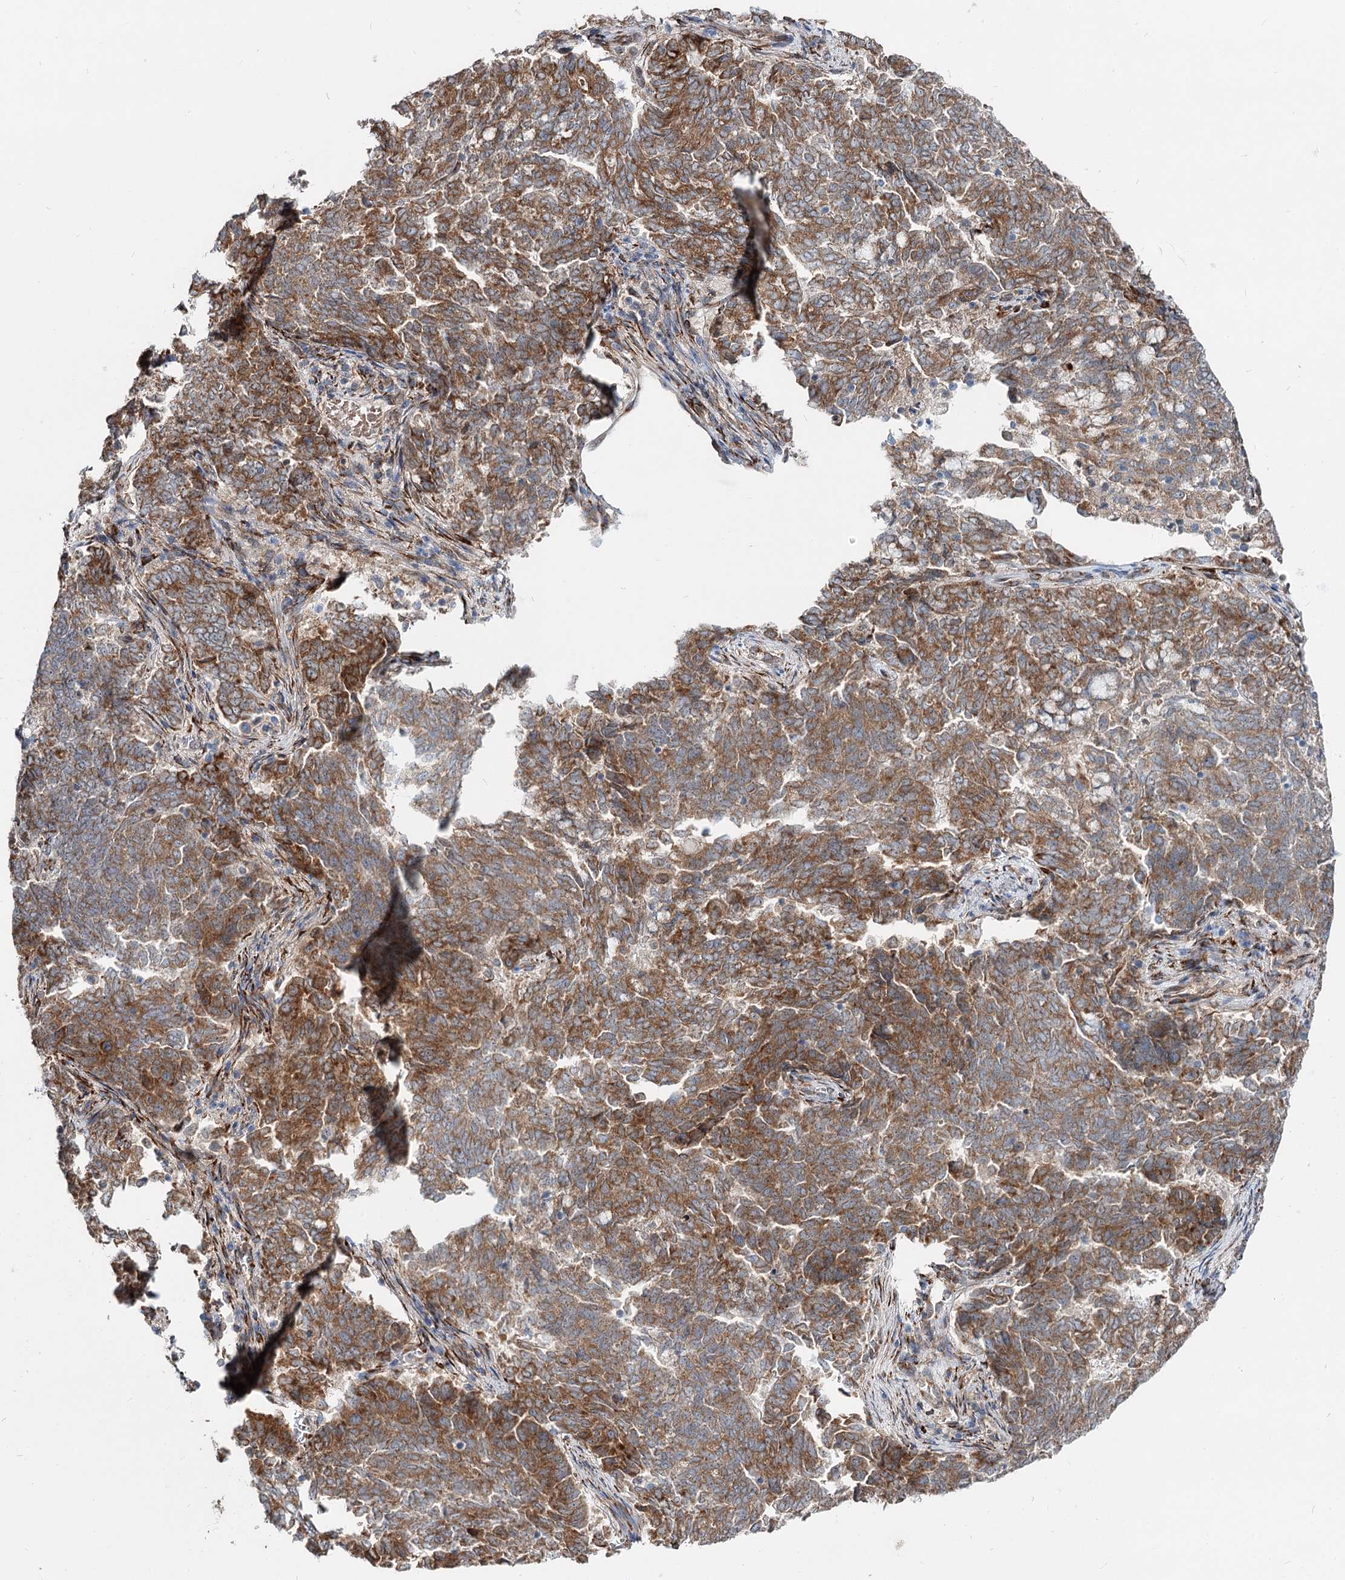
{"staining": {"intensity": "moderate", "quantity": ">75%", "location": "cytoplasmic/membranous"}, "tissue": "endometrial cancer", "cell_type": "Tumor cells", "image_type": "cancer", "snomed": [{"axis": "morphology", "description": "Adenocarcinoma, NOS"}, {"axis": "topography", "description": "Endometrium"}], "caption": "An immunohistochemistry (IHC) histopathology image of neoplastic tissue is shown. Protein staining in brown shows moderate cytoplasmic/membranous positivity in adenocarcinoma (endometrial) within tumor cells.", "gene": "SPART", "patient": {"sex": "female", "age": 80}}